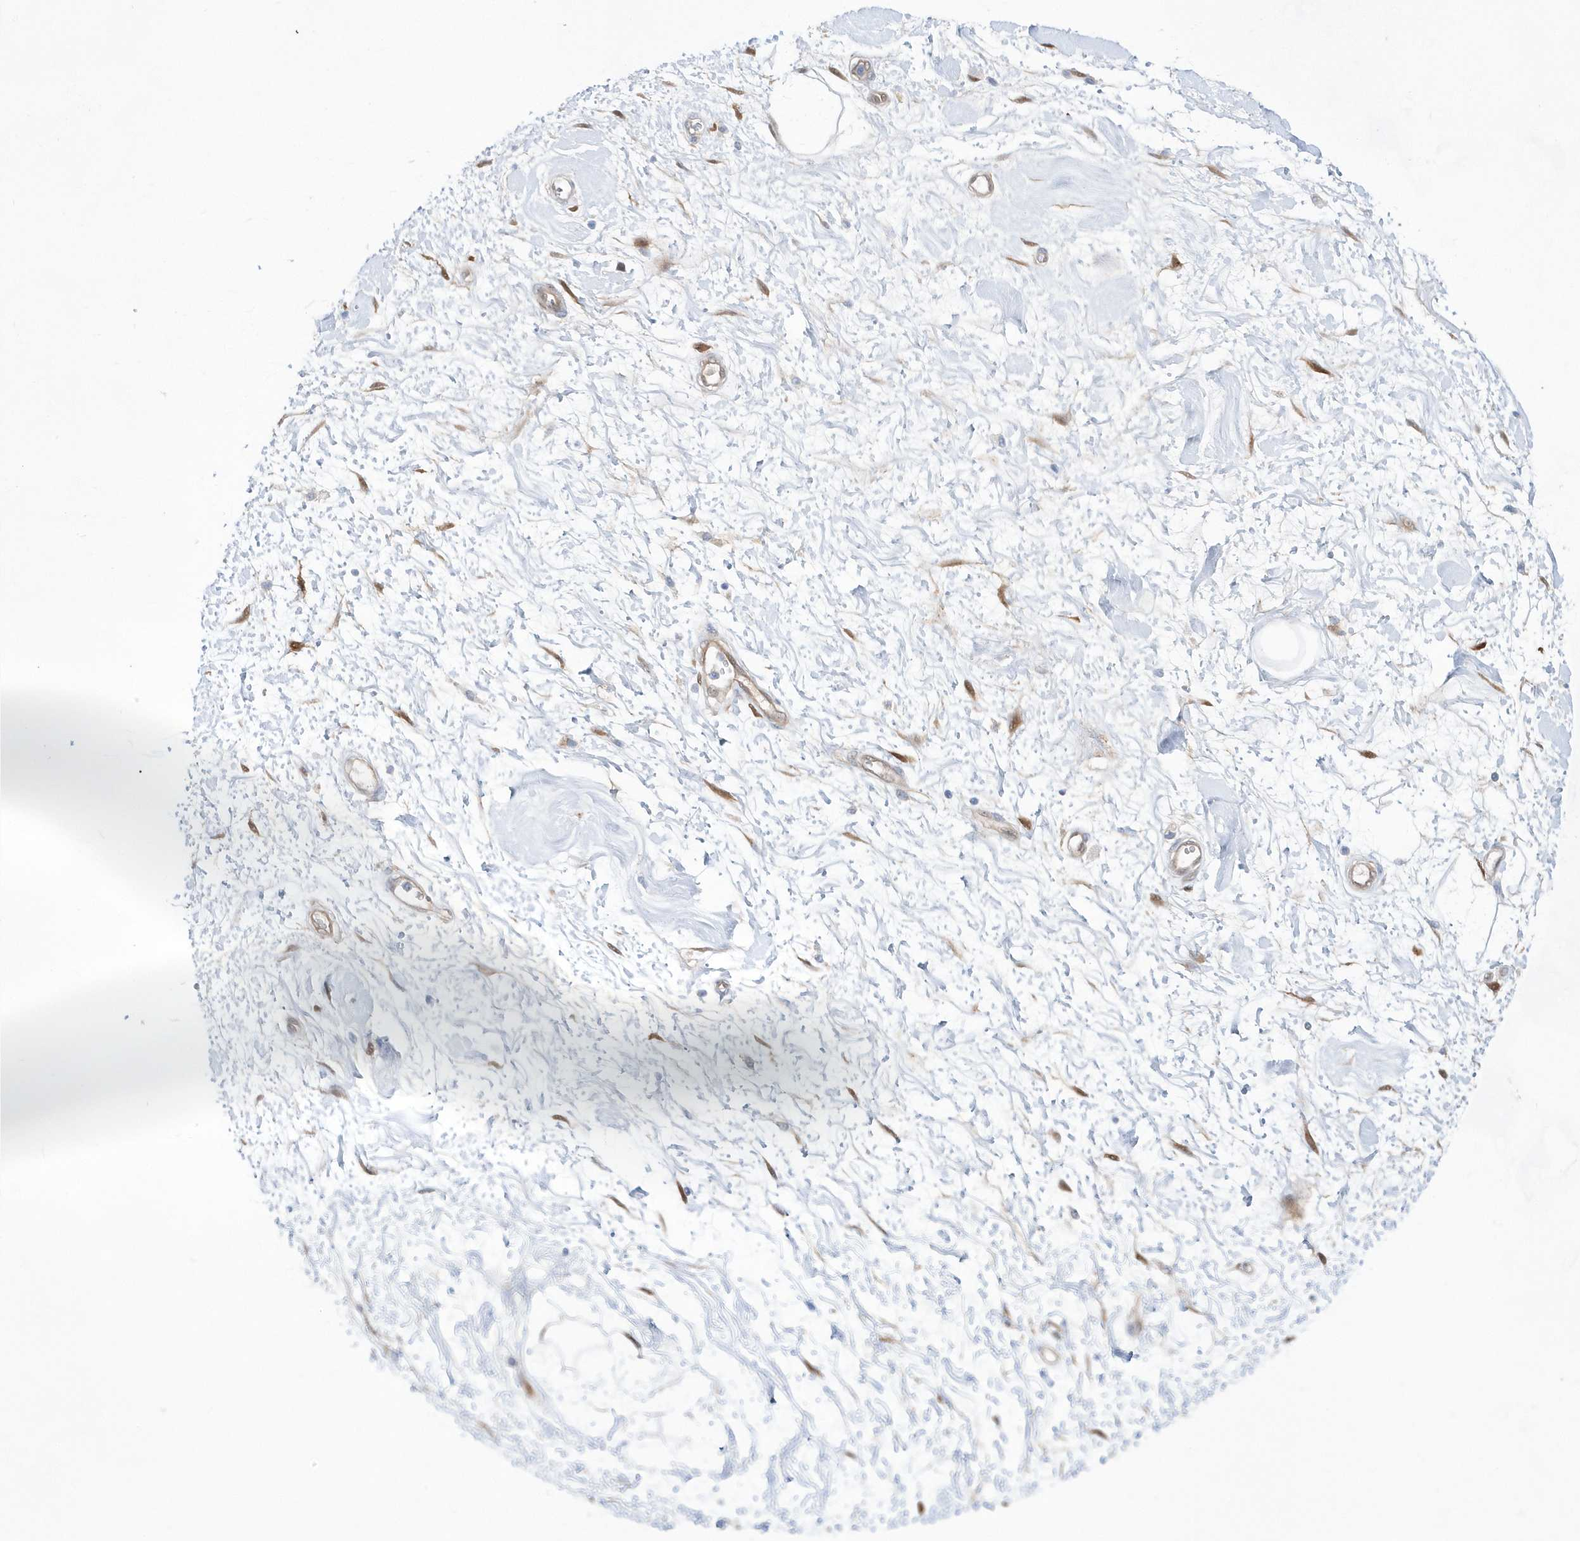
{"staining": {"intensity": "moderate", "quantity": ">75%", "location": "nuclear"}, "tissue": "adipose tissue", "cell_type": "Adipocytes", "image_type": "normal", "snomed": [{"axis": "morphology", "description": "Normal tissue, NOS"}, {"axis": "morphology", "description": "Adenocarcinoma, NOS"}, {"axis": "topography", "description": "Pancreas"}, {"axis": "topography", "description": "Peripheral nerve tissue"}], "caption": "Benign adipose tissue was stained to show a protein in brown. There is medium levels of moderate nuclear expression in approximately >75% of adipocytes. (Brightfield microscopy of DAB IHC at high magnification).", "gene": "BDH2", "patient": {"sex": "male", "age": 59}}